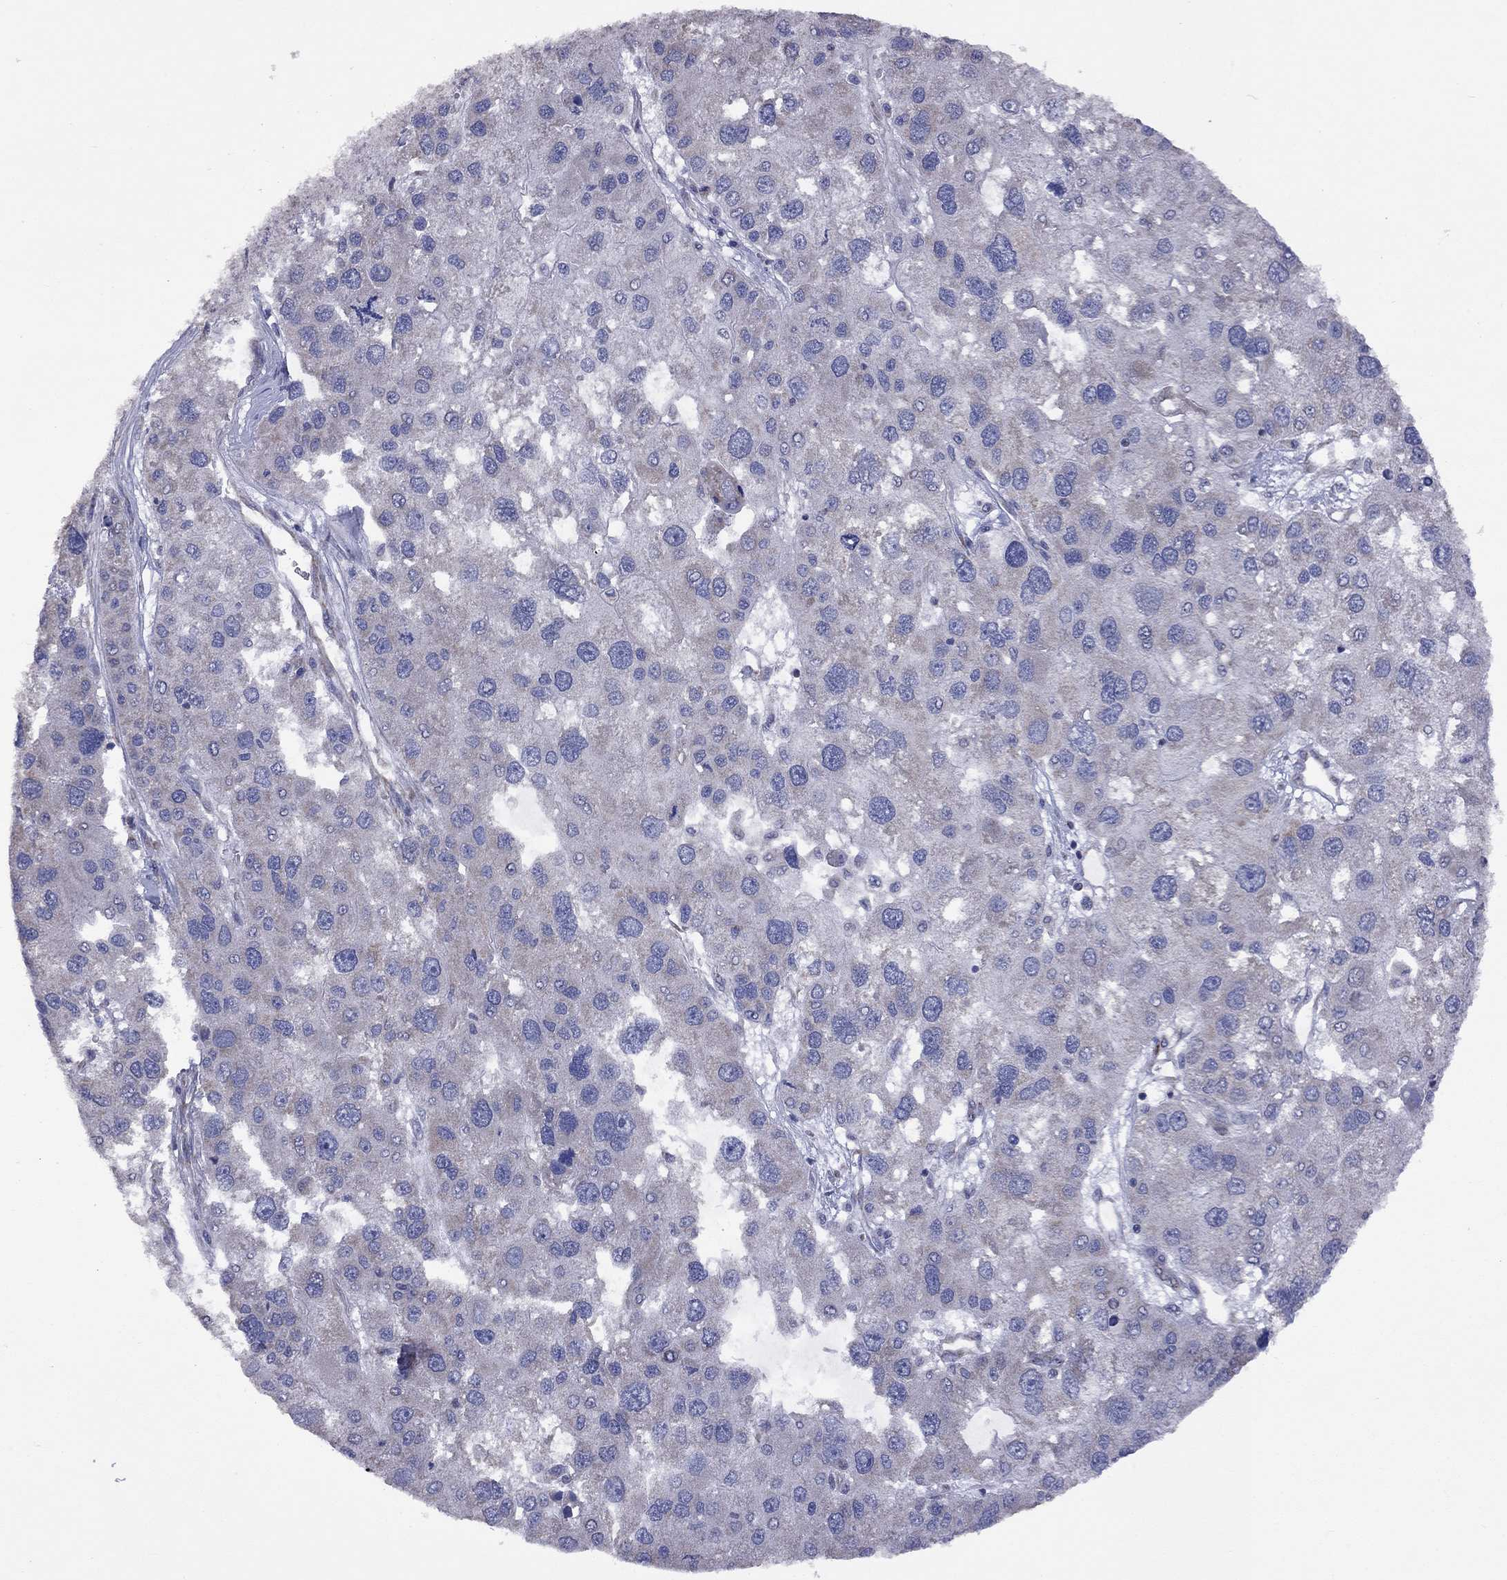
{"staining": {"intensity": "negative", "quantity": "none", "location": "none"}, "tissue": "liver cancer", "cell_type": "Tumor cells", "image_type": "cancer", "snomed": [{"axis": "morphology", "description": "Carcinoma, Hepatocellular, NOS"}, {"axis": "topography", "description": "Liver"}], "caption": "IHC photomicrograph of neoplastic tissue: human liver cancer (hepatocellular carcinoma) stained with DAB (3,3'-diaminobenzidine) exhibits no significant protein positivity in tumor cells. Brightfield microscopy of IHC stained with DAB (brown) and hematoxylin (blue), captured at high magnification.", "gene": "NDUFB1", "patient": {"sex": "male", "age": 73}}